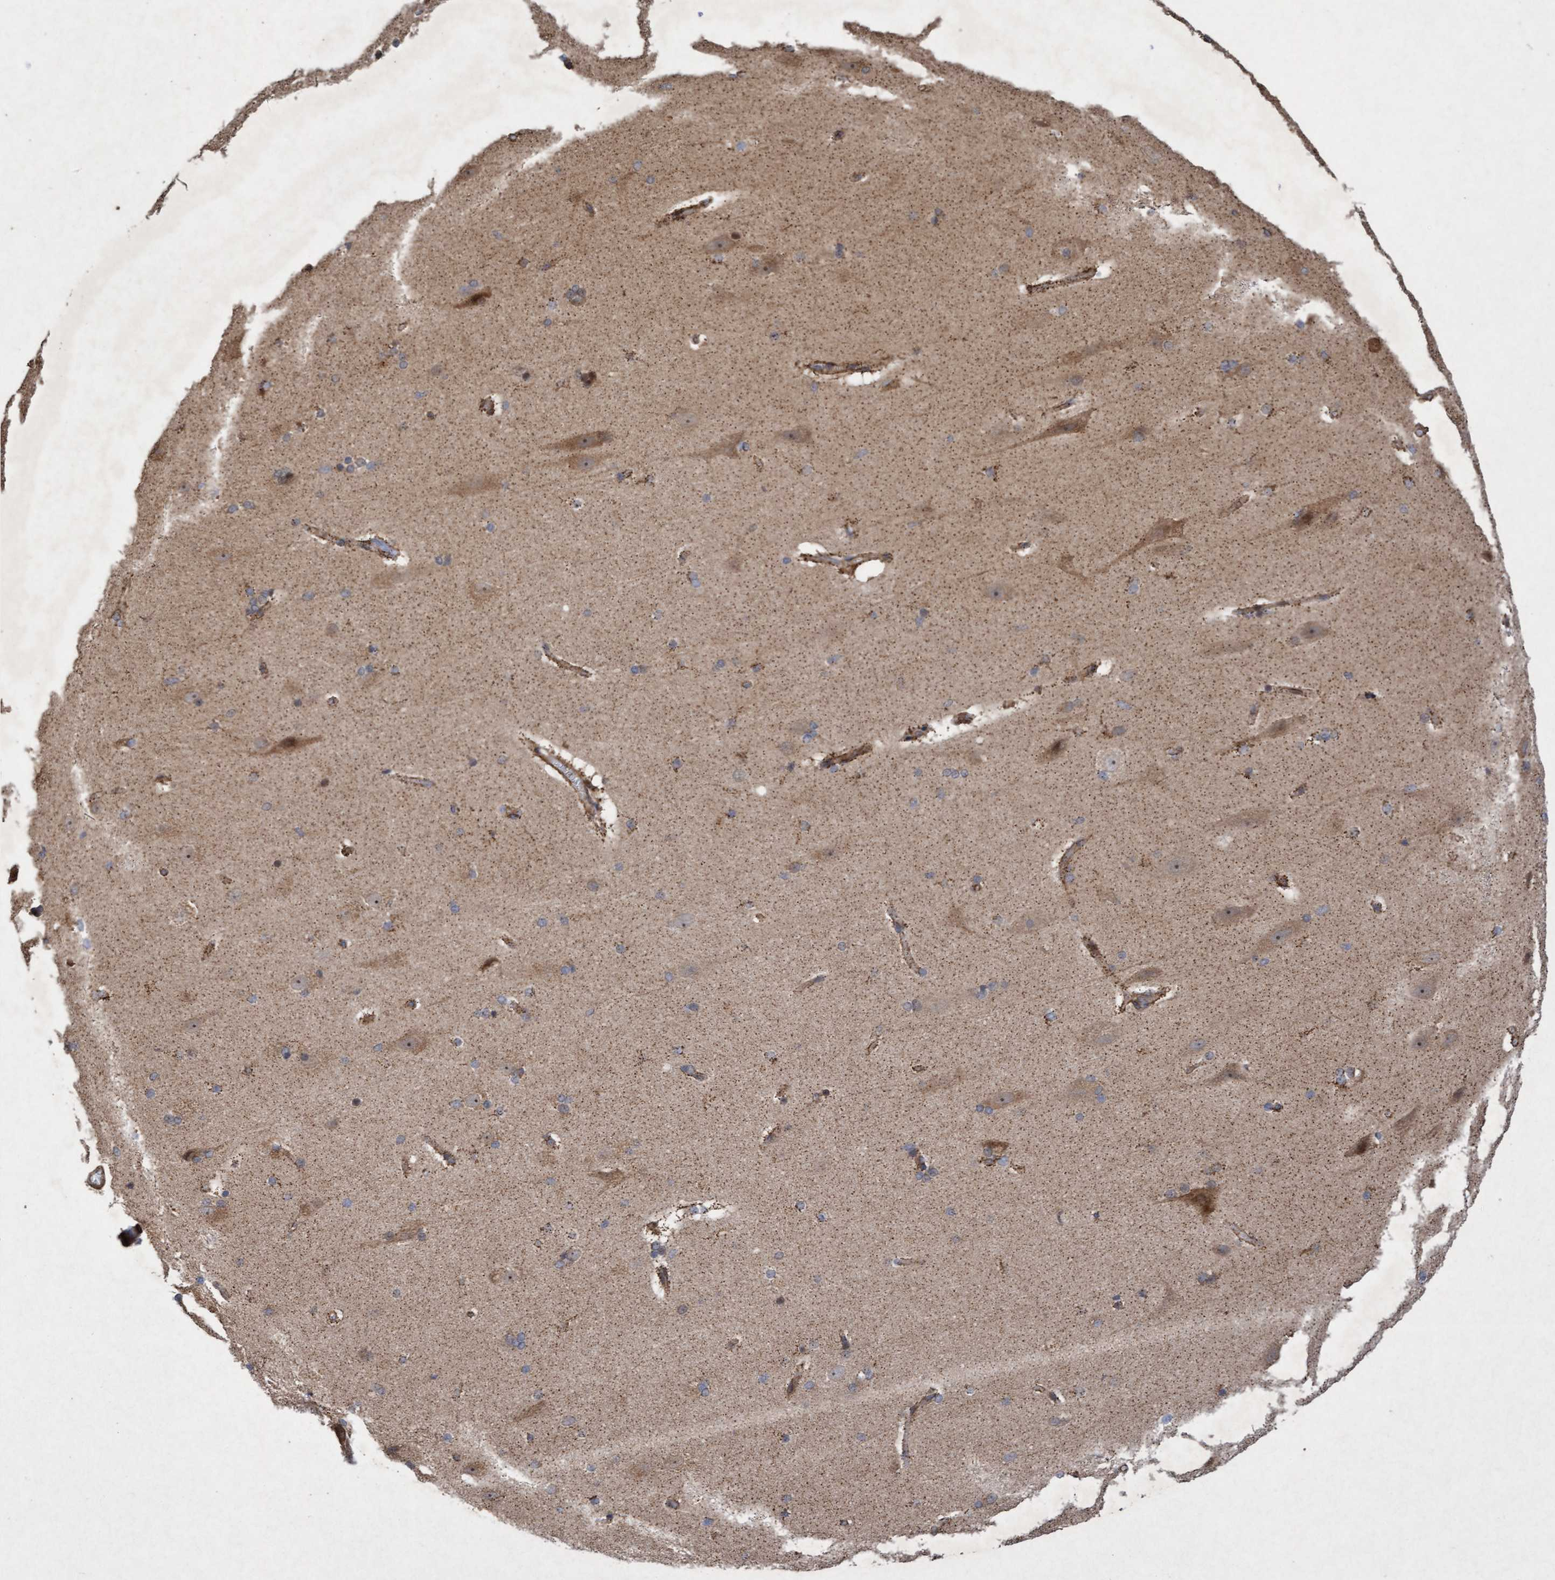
{"staining": {"intensity": "moderate", "quantity": ">75%", "location": "cytoplasmic/membranous"}, "tissue": "cerebral cortex", "cell_type": "Endothelial cells", "image_type": "normal", "snomed": [{"axis": "morphology", "description": "Normal tissue, NOS"}, {"axis": "topography", "description": "Cerebral cortex"}, {"axis": "topography", "description": "Hippocampus"}], "caption": "Cerebral cortex was stained to show a protein in brown. There is medium levels of moderate cytoplasmic/membranous positivity in about >75% of endothelial cells. Using DAB (brown) and hematoxylin (blue) stains, captured at high magnification using brightfield microscopy.", "gene": "ELP5", "patient": {"sex": "female", "age": 19}}